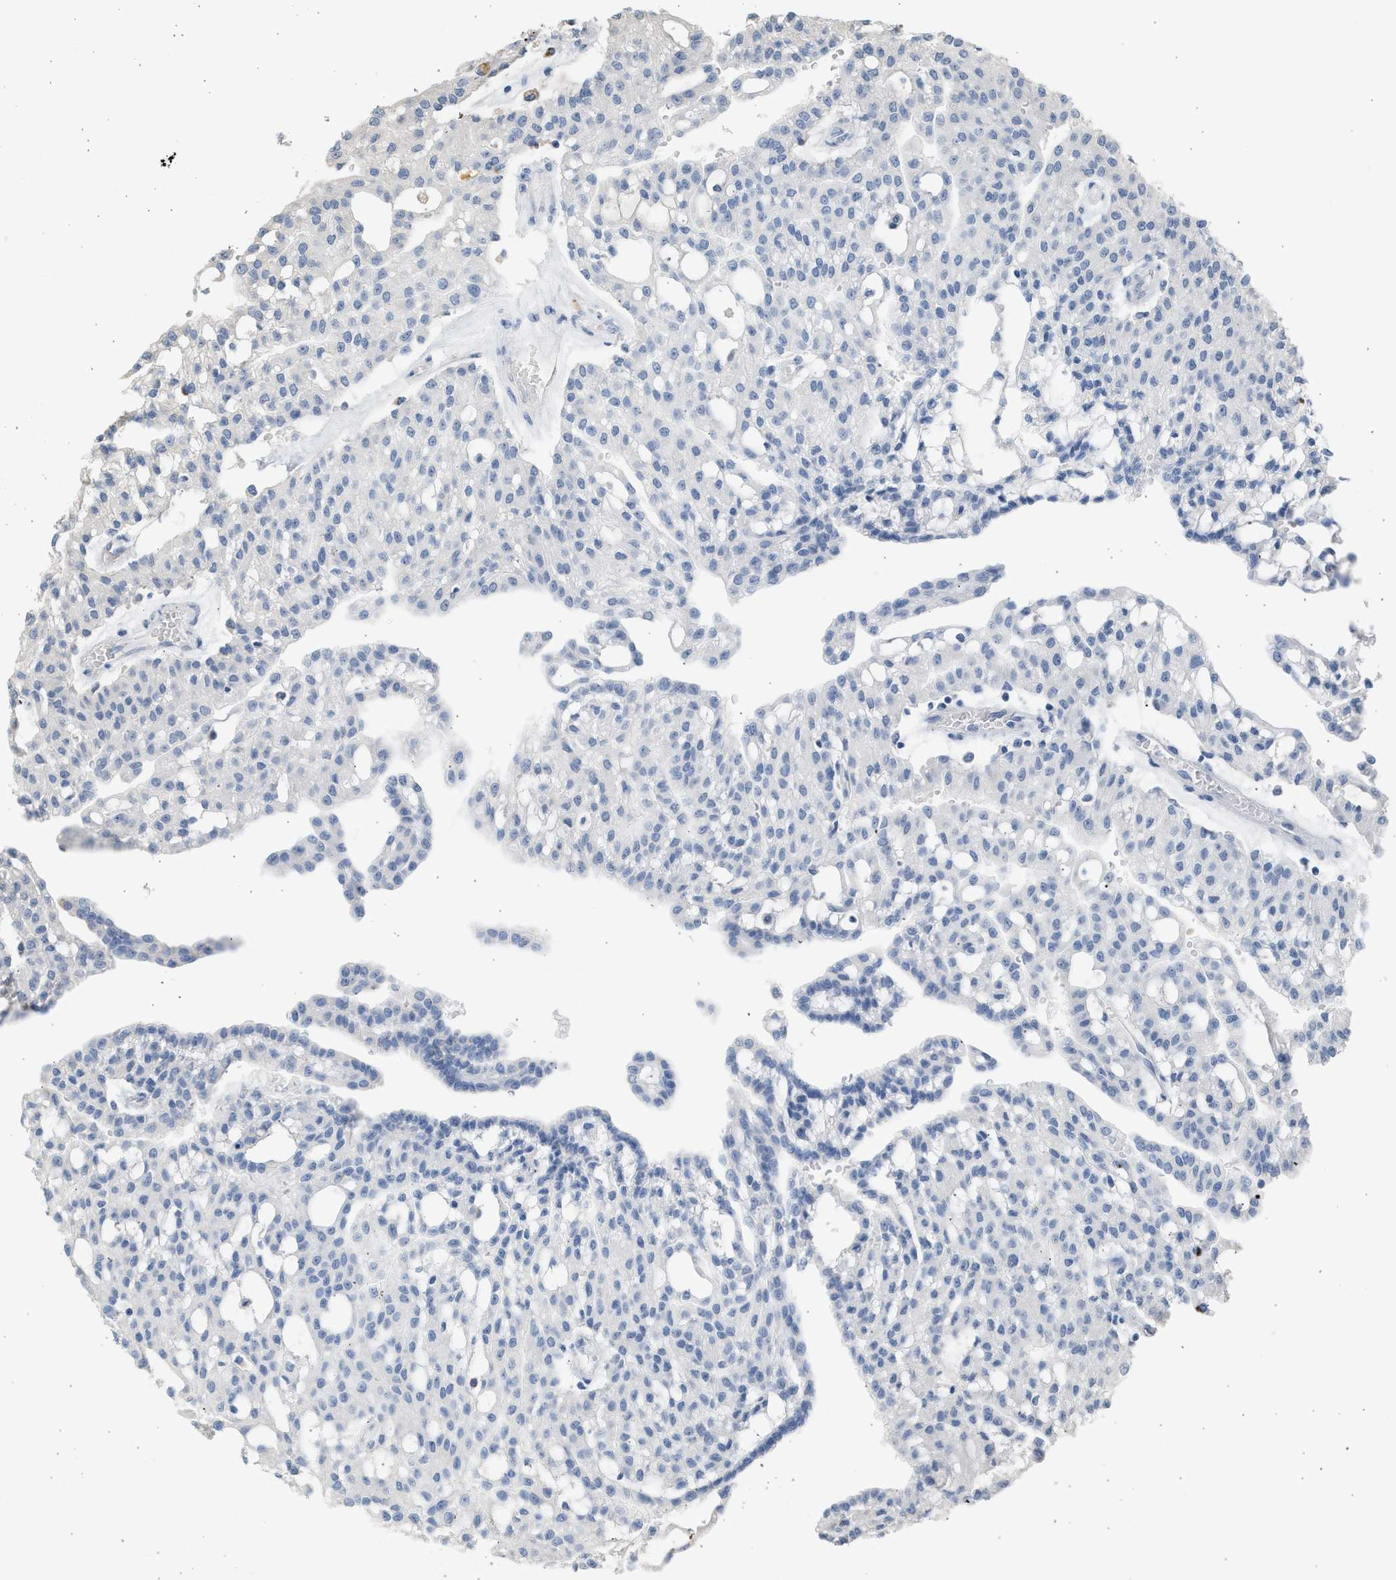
{"staining": {"intensity": "negative", "quantity": "none", "location": "none"}, "tissue": "renal cancer", "cell_type": "Tumor cells", "image_type": "cancer", "snomed": [{"axis": "morphology", "description": "Adenocarcinoma, NOS"}, {"axis": "topography", "description": "Kidney"}], "caption": "A high-resolution image shows immunohistochemistry (IHC) staining of adenocarcinoma (renal), which shows no significant positivity in tumor cells. (Immunohistochemistry (ihc), brightfield microscopy, high magnification).", "gene": "SULT2A1", "patient": {"sex": "male", "age": 63}}